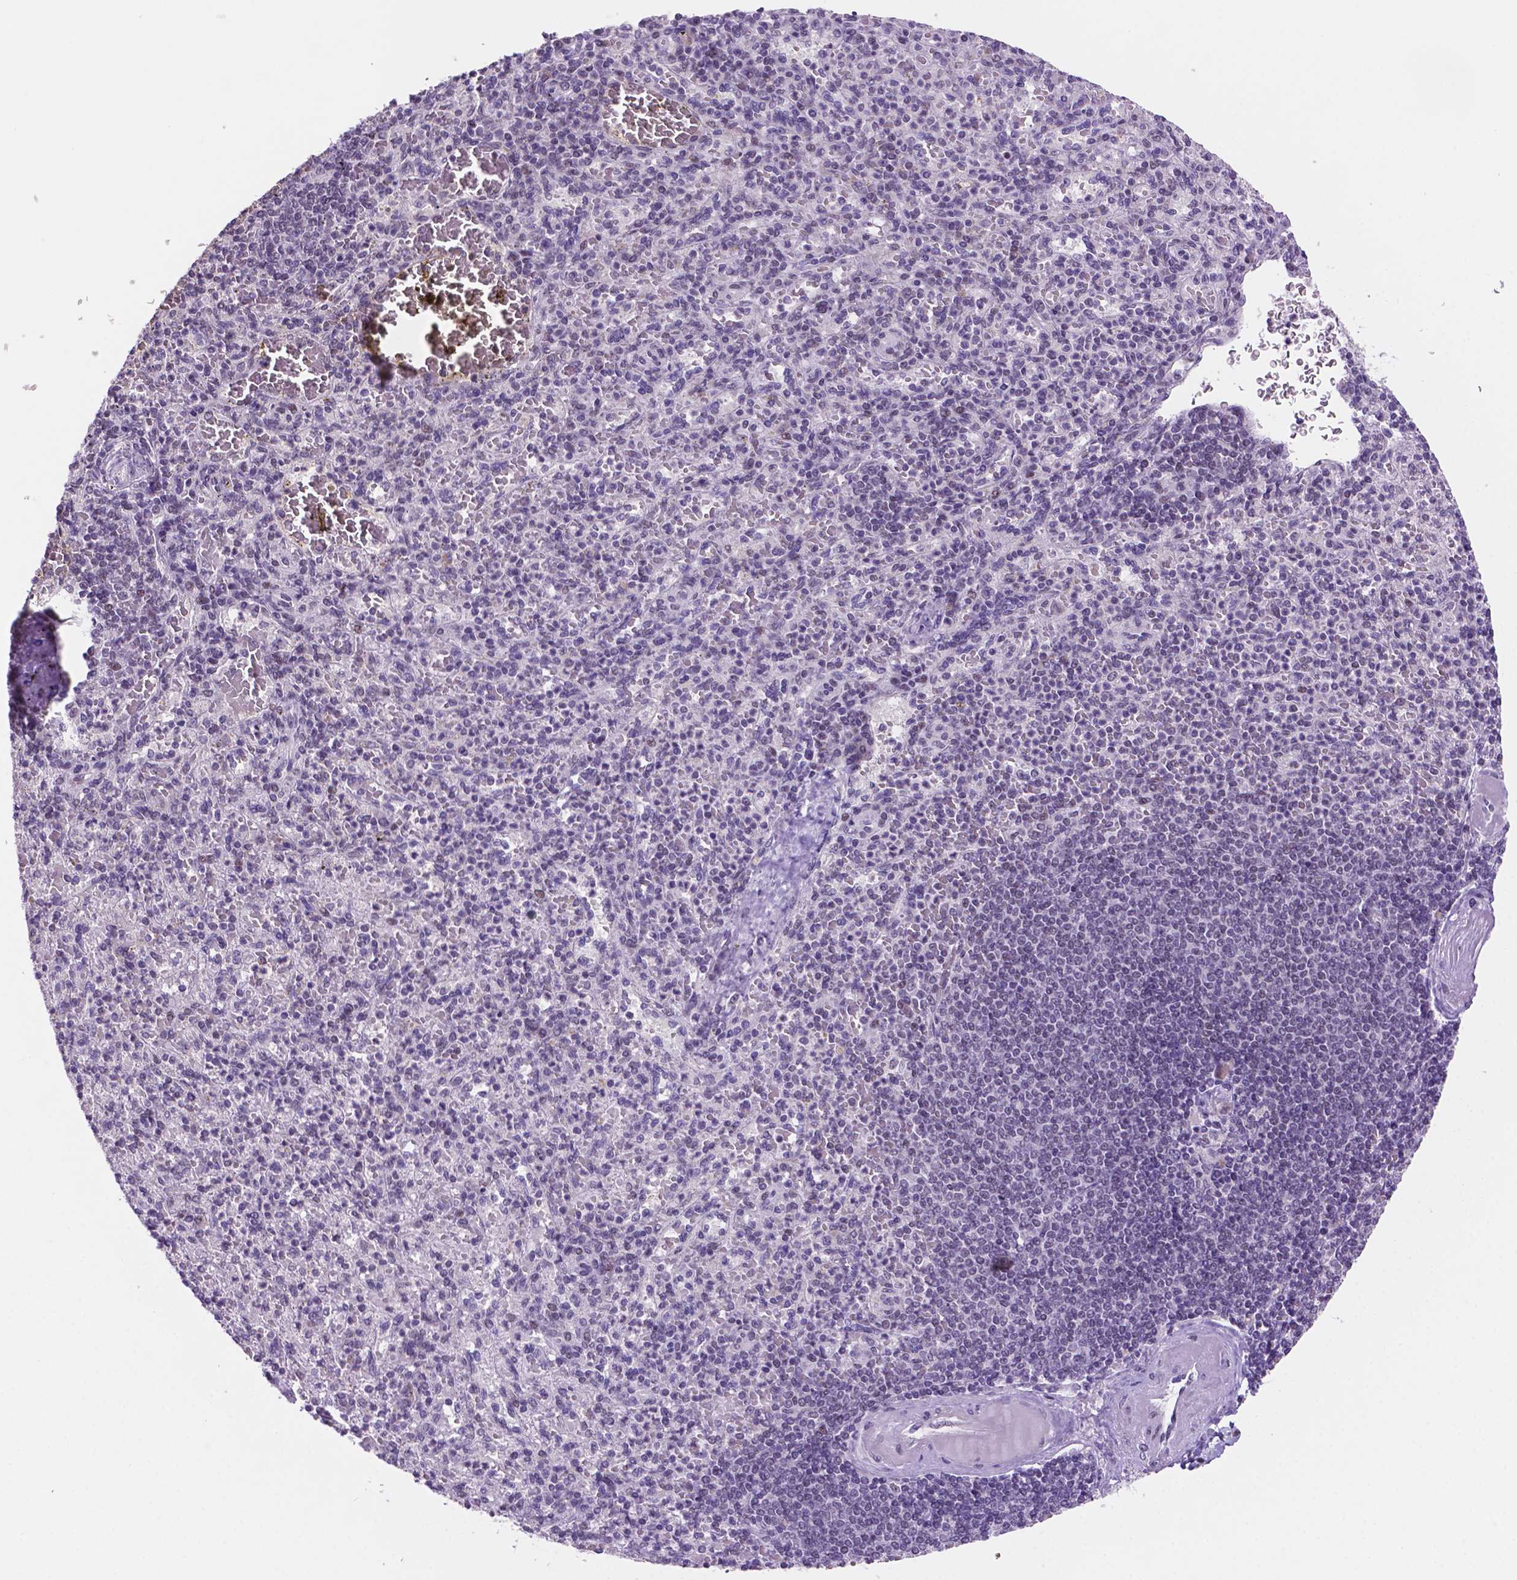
{"staining": {"intensity": "weak", "quantity": "<25%", "location": "nuclear"}, "tissue": "spleen", "cell_type": "Cells in red pulp", "image_type": "normal", "snomed": [{"axis": "morphology", "description": "Normal tissue, NOS"}, {"axis": "topography", "description": "Spleen"}], "caption": "Immunohistochemistry (IHC) histopathology image of benign spleen stained for a protein (brown), which displays no staining in cells in red pulp. The staining was performed using DAB (3,3'-diaminobenzidine) to visualize the protein expression in brown, while the nuclei were stained in blue with hematoxylin (Magnification: 20x).", "gene": "NCOR1", "patient": {"sex": "female", "age": 74}}